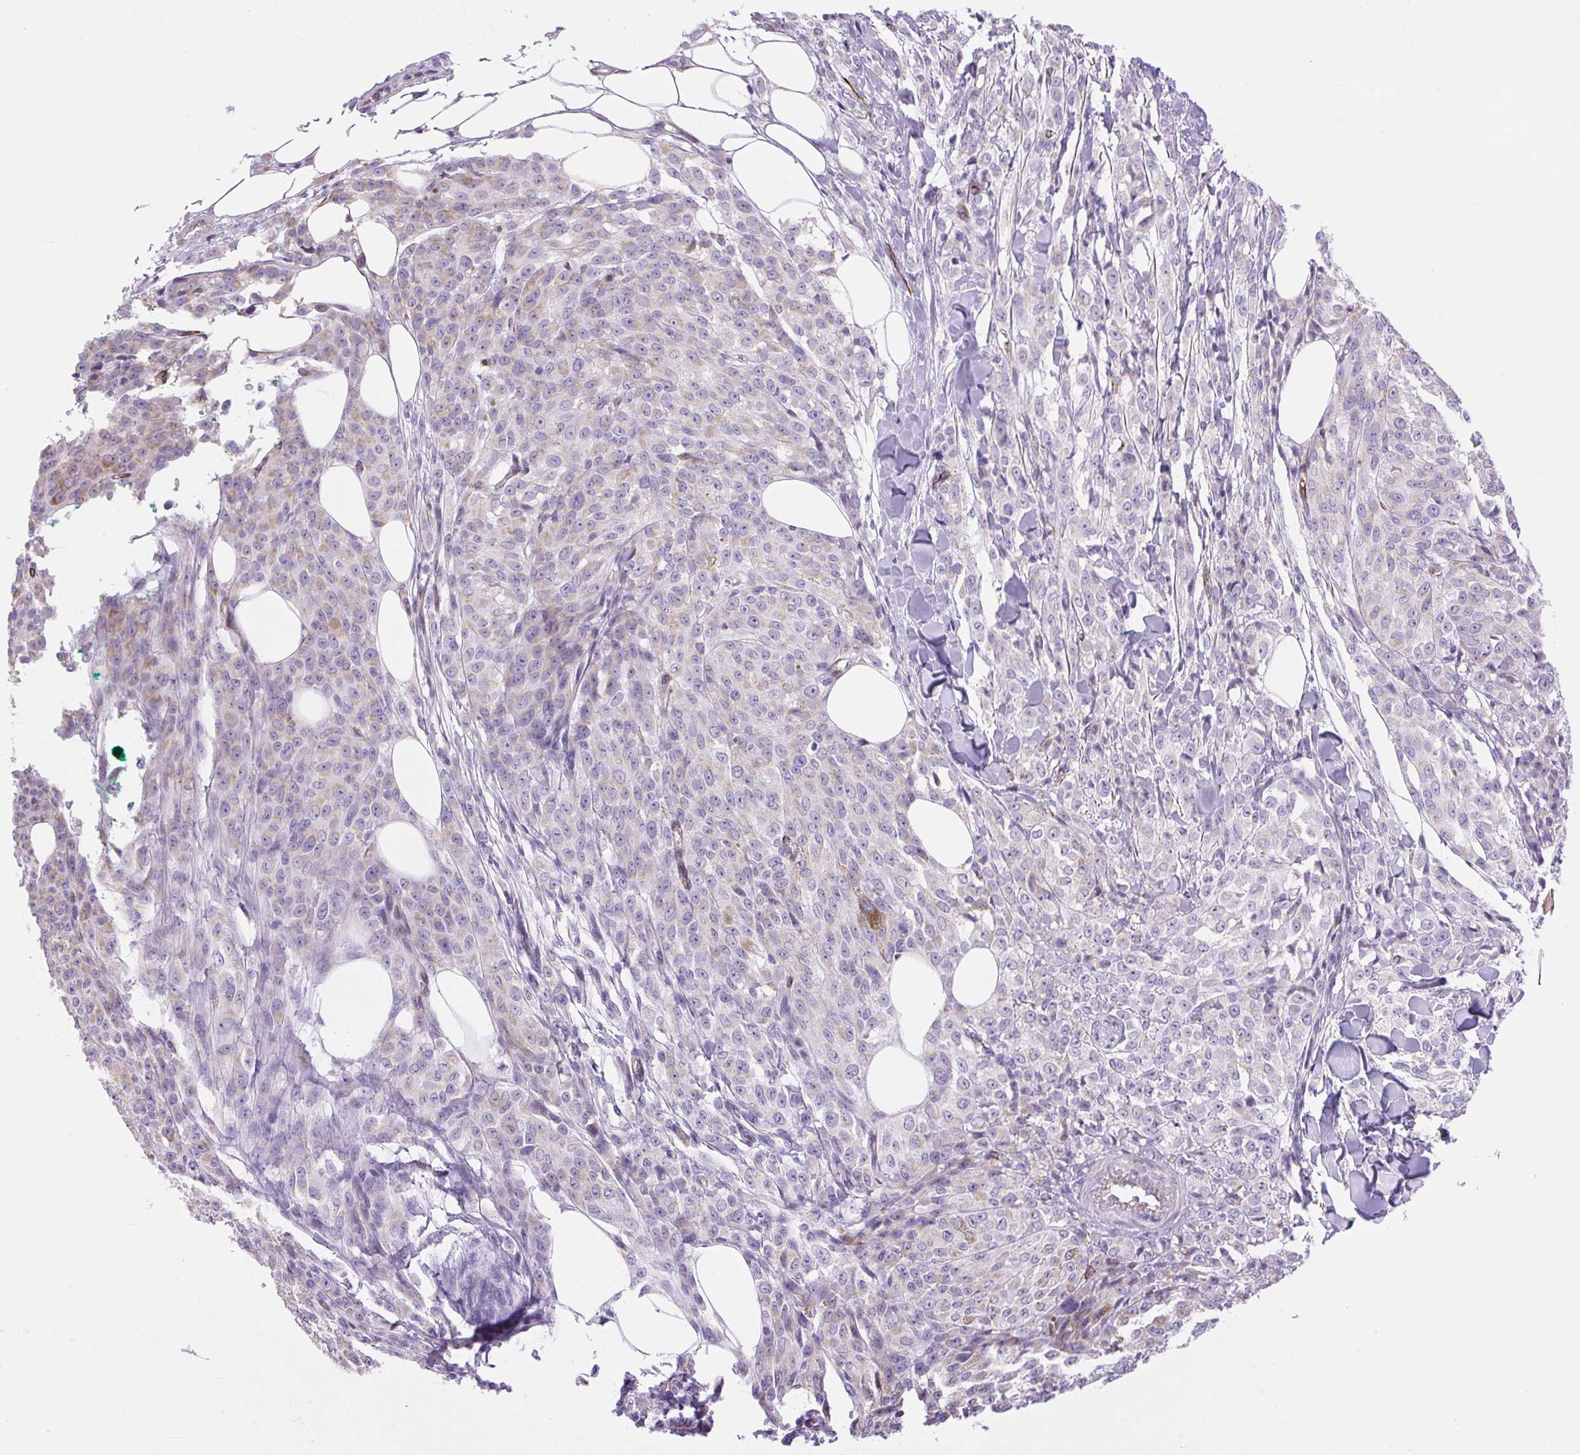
{"staining": {"intensity": "negative", "quantity": "none", "location": "none"}, "tissue": "melanoma", "cell_type": "Tumor cells", "image_type": "cancer", "snomed": [{"axis": "morphology", "description": "Malignant melanoma, NOS"}, {"axis": "topography", "description": "Skin"}], "caption": "High magnification brightfield microscopy of melanoma stained with DAB (3,3'-diaminobenzidine) (brown) and counterstained with hematoxylin (blue): tumor cells show no significant positivity.", "gene": "RNASE10", "patient": {"sex": "female", "age": 52}}